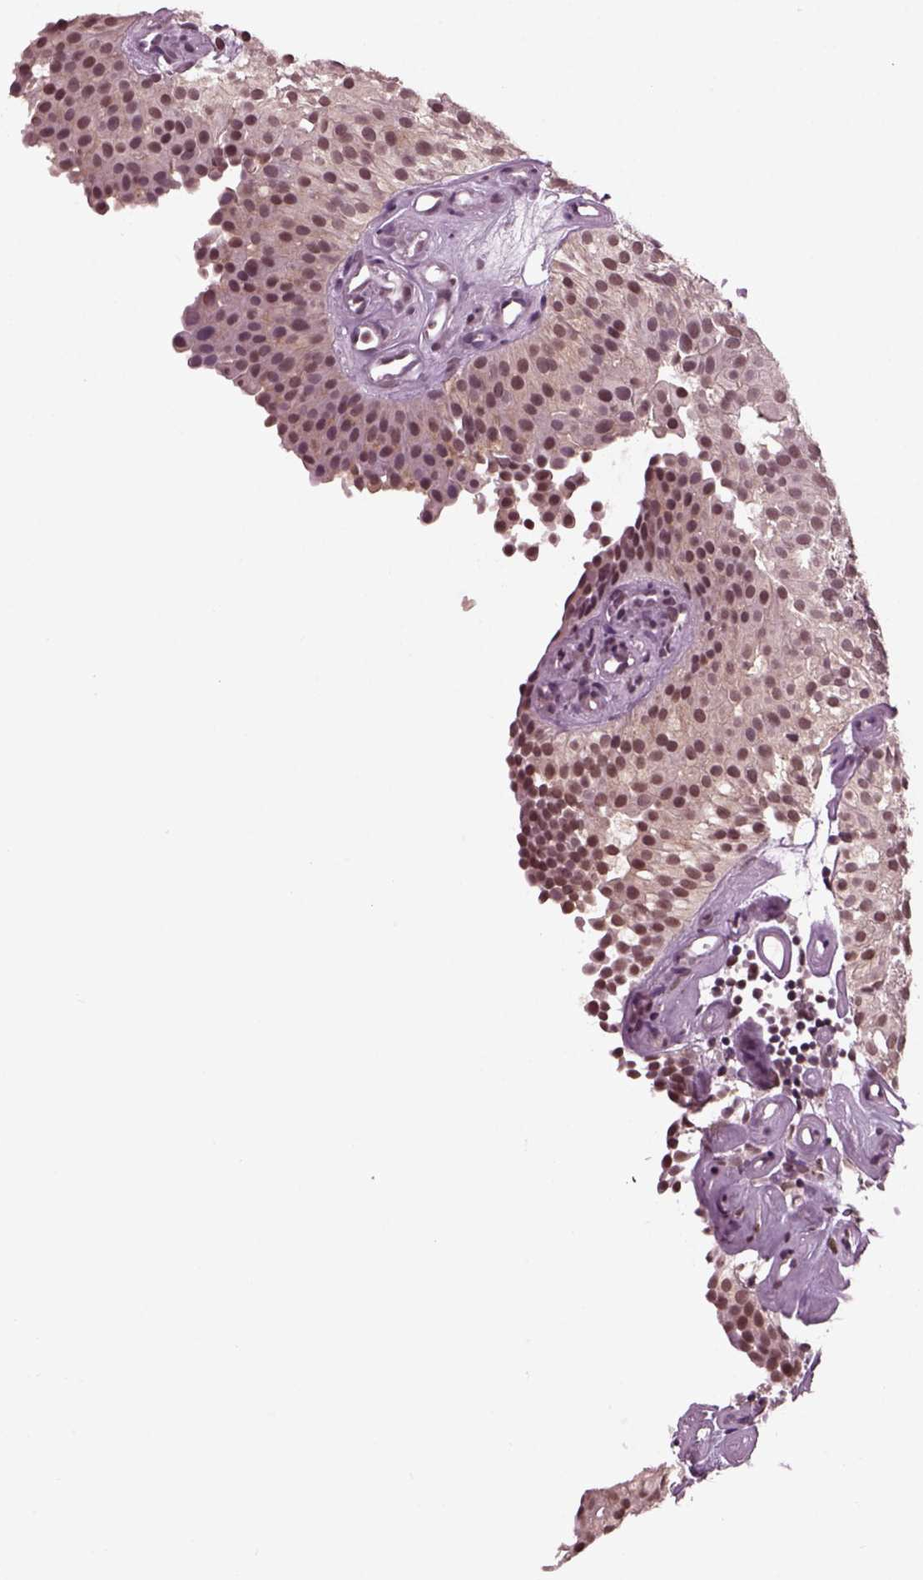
{"staining": {"intensity": "weak", "quantity": "25%-75%", "location": "cytoplasmic/membranous,nuclear"}, "tissue": "urothelial cancer", "cell_type": "Tumor cells", "image_type": "cancer", "snomed": [{"axis": "morphology", "description": "Urothelial carcinoma, Low grade"}, {"axis": "topography", "description": "Urinary bladder"}], "caption": "Protein expression analysis of human urothelial carcinoma (low-grade) reveals weak cytoplasmic/membranous and nuclear positivity in about 25%-75% of tumor cells.", "gene": "RUVBL2", "patient": {"sex": "female", "age": 87}}